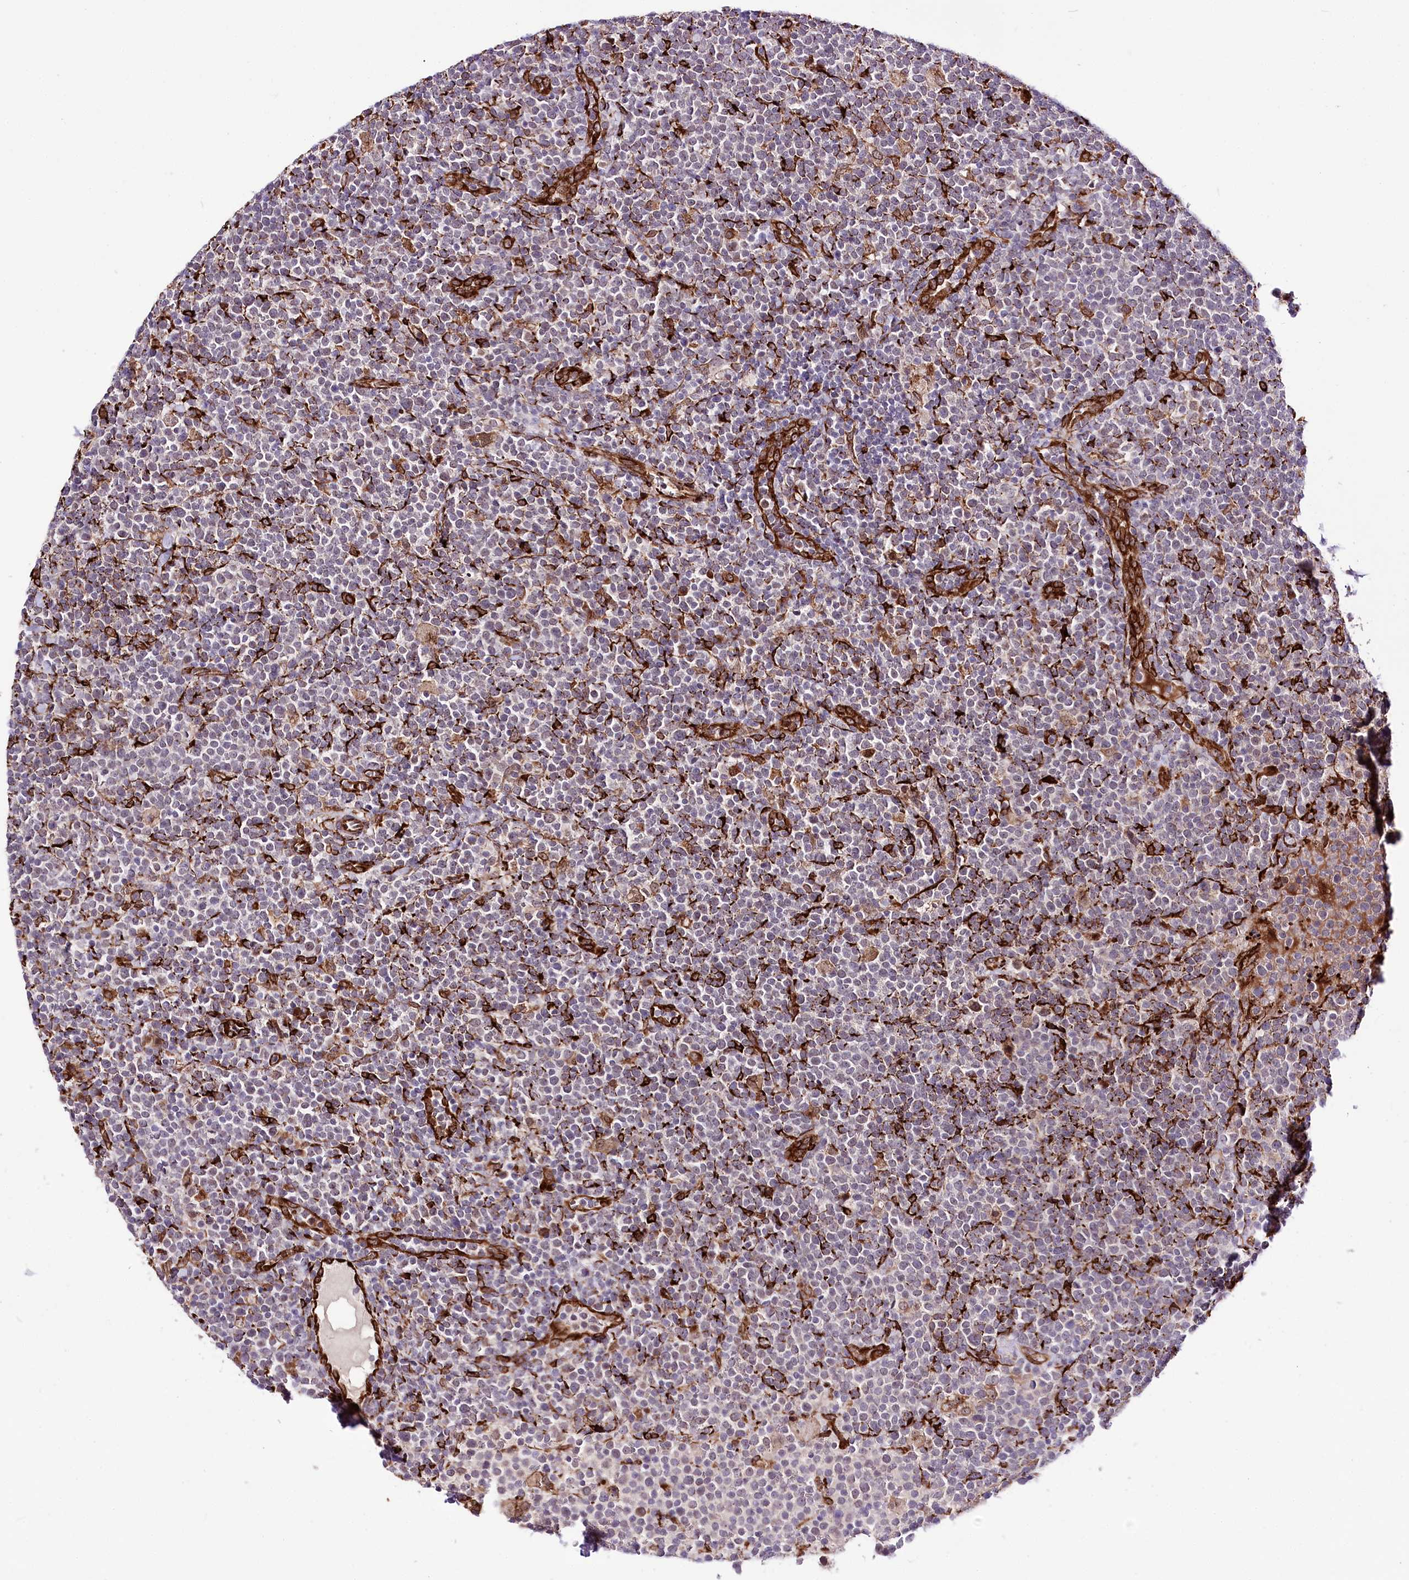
{"staining": {"intensity": "weak", "quantity": "25%-75%", "location": "cytoplasmic/membranous"}, "tissue": "lymphoma", "cell_type": "Tumor cells", "image_type": "cancer", "snomed": [{"axis": "morphology", "description": "Malignant lymphoma, non-Hodgkin's type, High grade"}, {"axis": "topography", "description": "Lymph node"}], "caption": "The histopathology image exhibits staining of lymphoma, revealing weak cytoplasmic/membranous protein staining (brown color) within tumor cells.", "gene": "WWC1", "patient": {"sex": "male", "age": 61}}